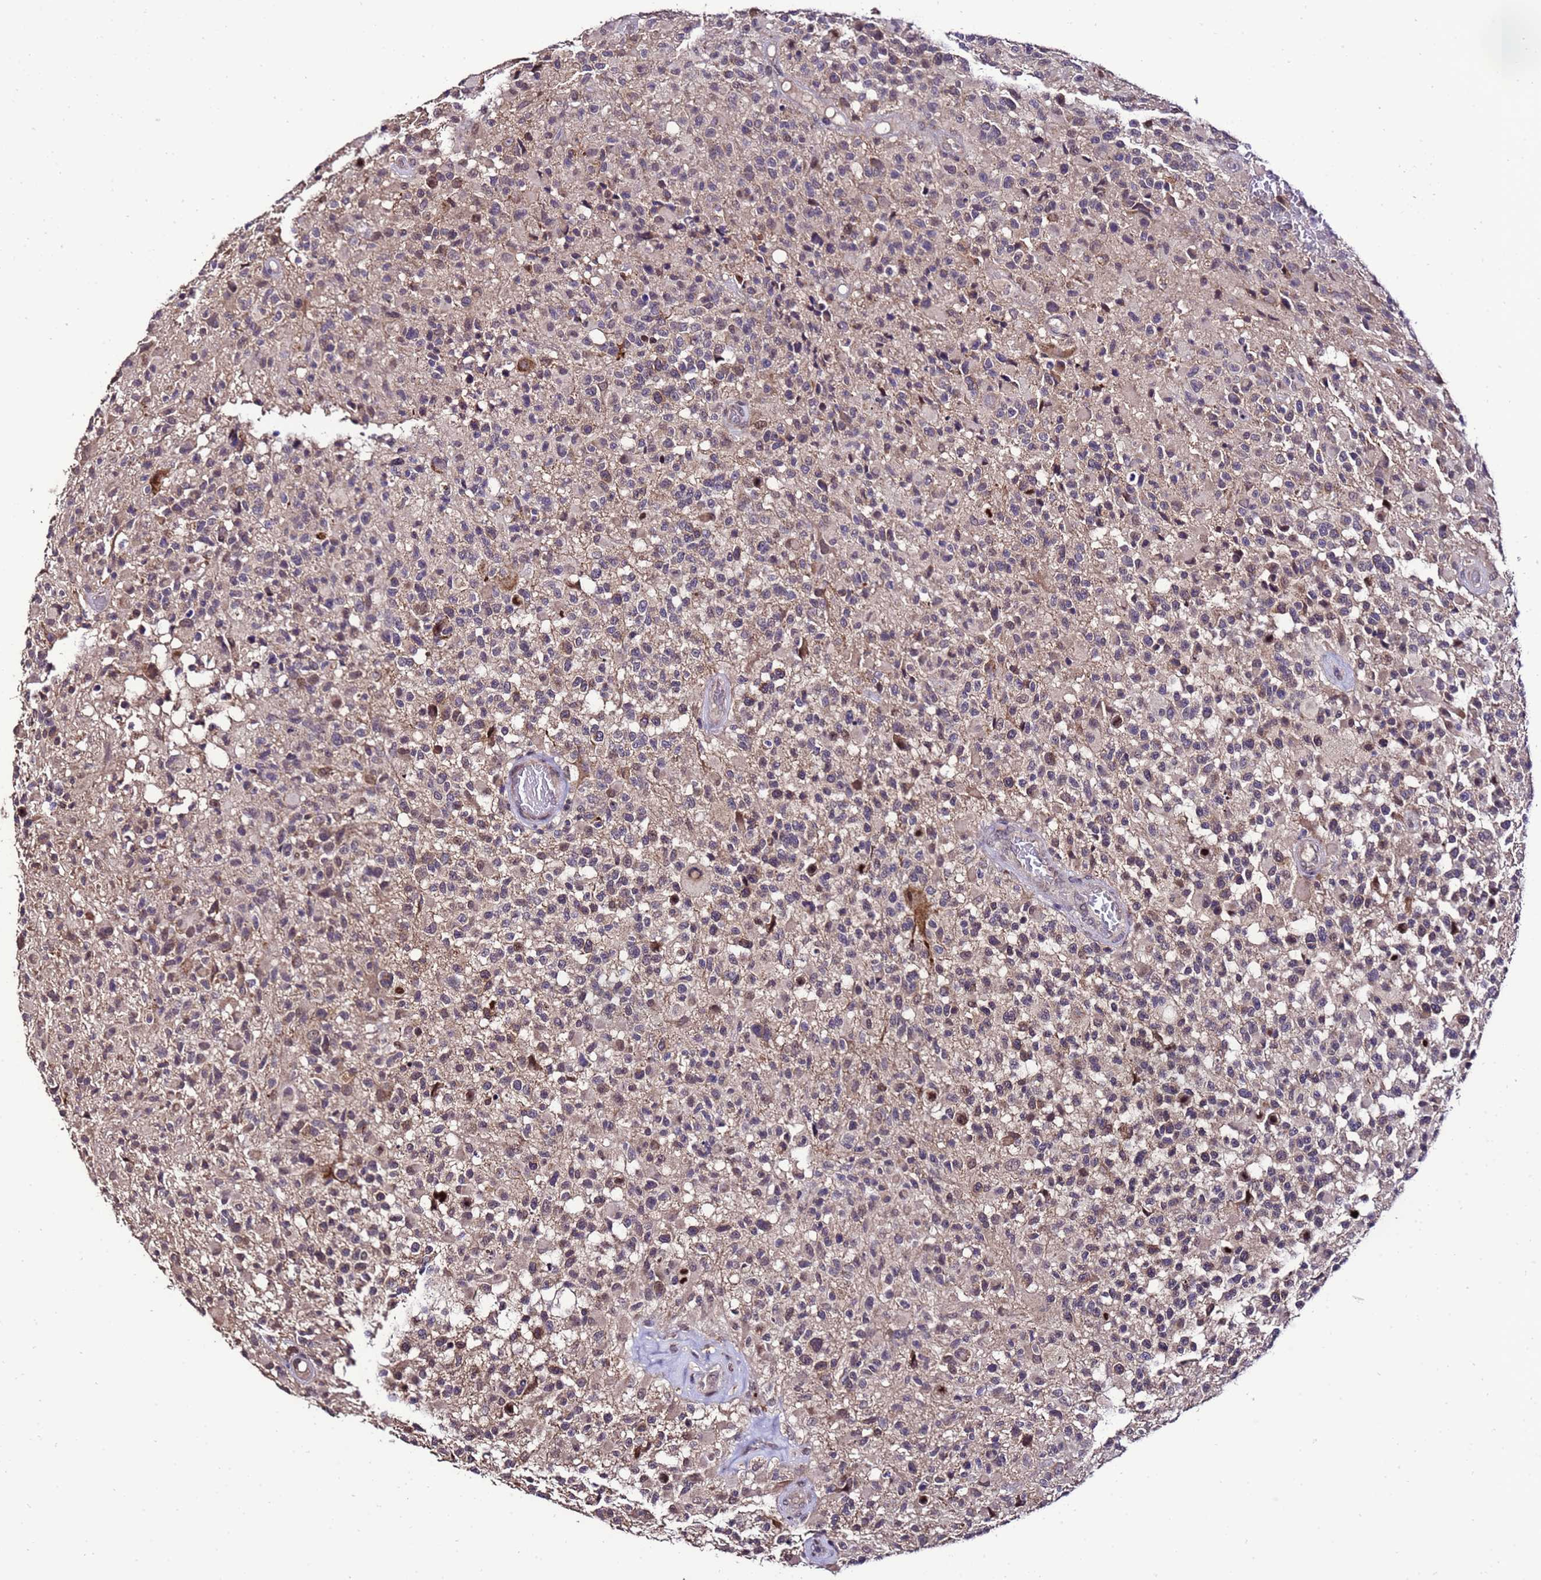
{"staining": {"intensity": "moderate", "quantity": "<25%", "location": "cytoplasmic/membranous"}, "tissue": "glioma", "cell_type": "Tumor cells", "image_type": "cancer", "snomed": [{"axis": "morphology", "description": "Glioma, malignant, High grade"}, {"axis": "morphology", "description": "Glioblastoma, NOS"}, {"axis": "topography", "description": "Brain"}], "caption": "A photomicrograph showing moderate cytoplasmic/membranous staining in approximately <25% of tumor cells in glioma, as visualized by brown immunohistochemical staining.", "gene": "ZNF329", "patient": {"sex": "male", "age": 60}}